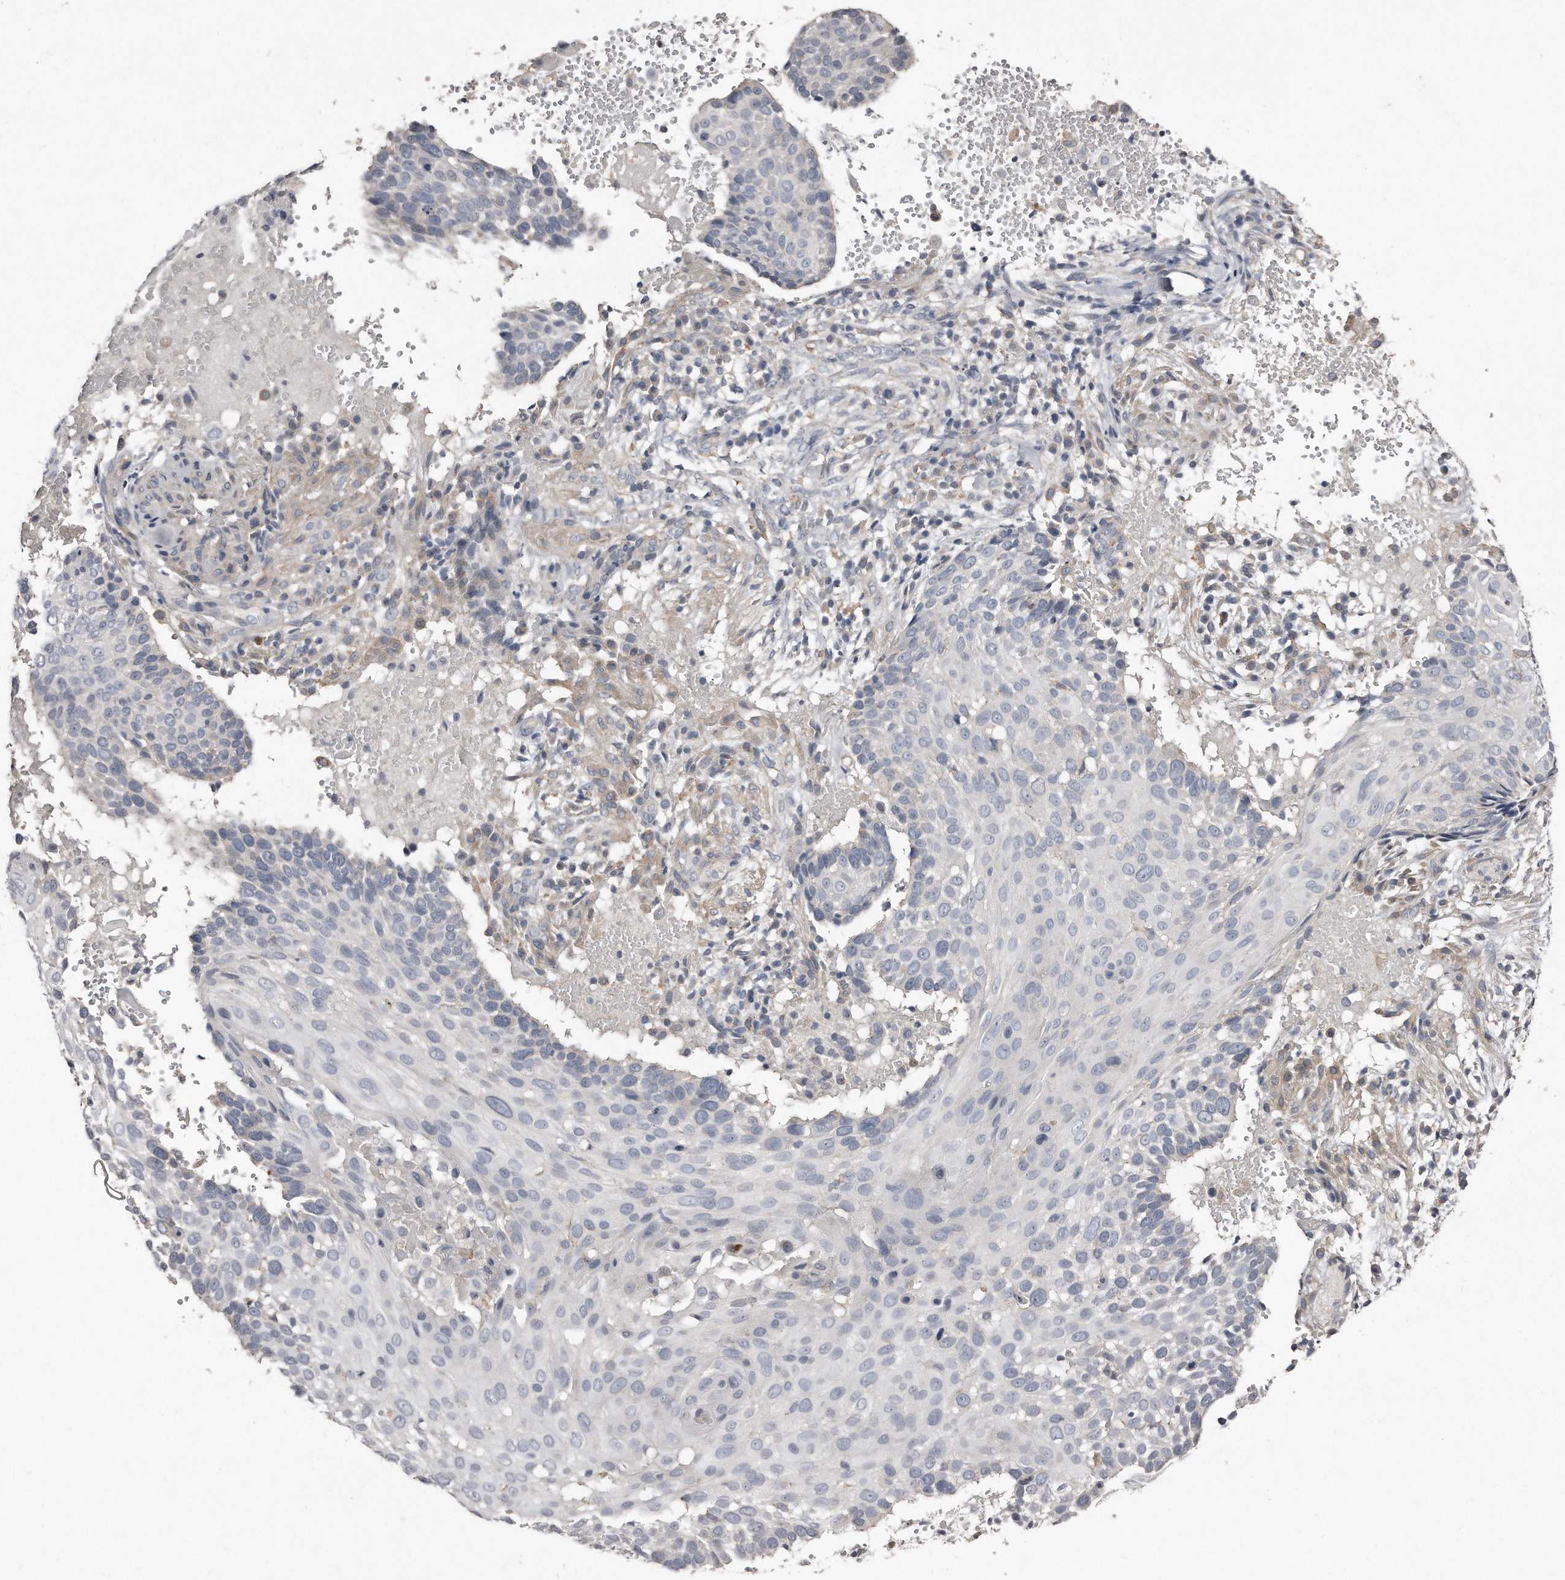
{"staining": {"intensity": "negative", "quantity": "none", "location": "none"}, "tissue": "cervical cancer", "cell_type": "Tumor cells", "image_type": "cancer", "snomed": [{"axis": "morphology", "description": "Squamous cell carcinoma, NOS"}, {"axis": "topography", "description": "Cervix"}], "caption": "An IHC photomicrograph of cervical cancer is shown. There is no staining in tumor cells of cervical cancer.", "gene": "LMOD1", "patient": {"sex": "female", "age": 74}}